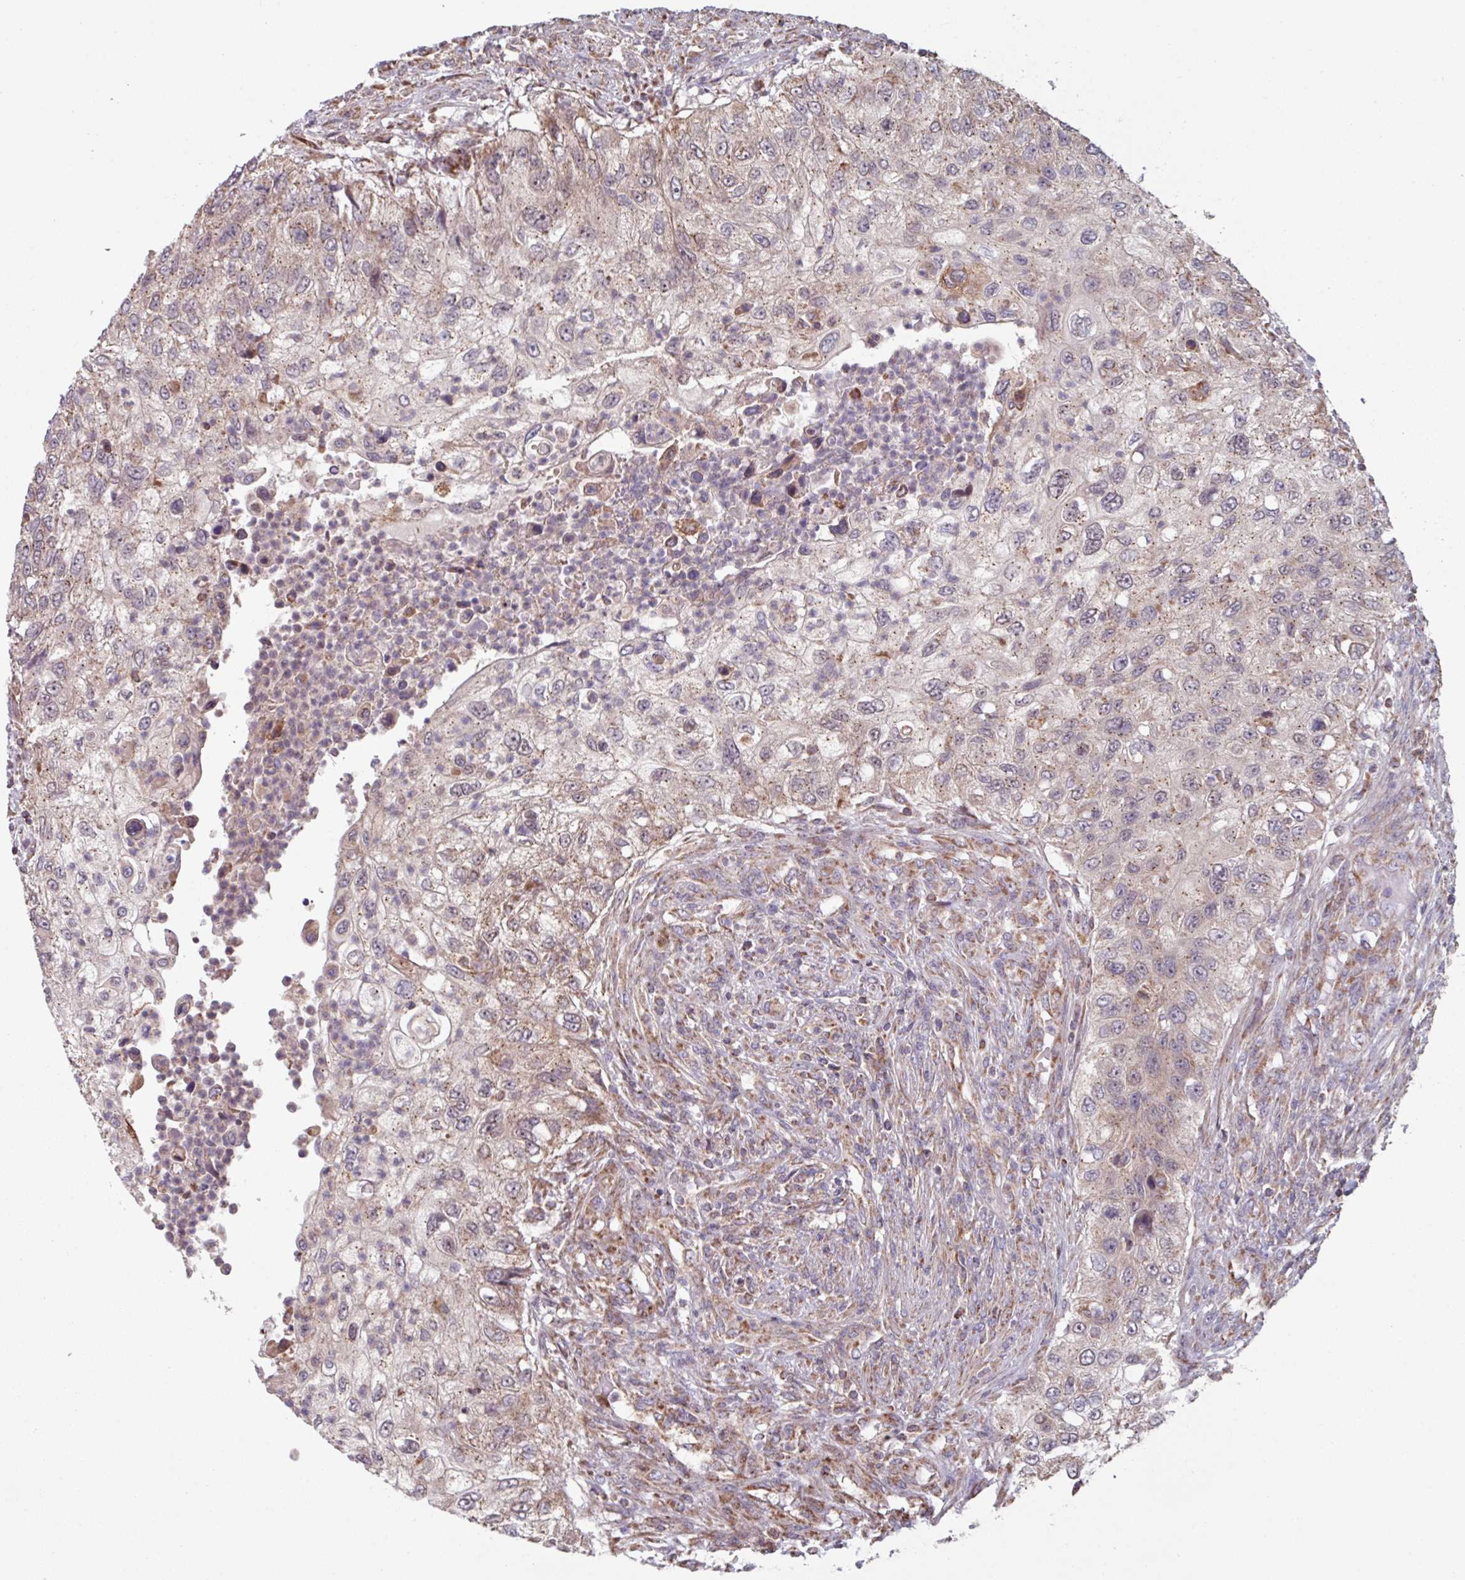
{"staining": {"intensity": "weak", "quantity": "25%-75%", "location": "cytoplasmic/membranous"}, "tissue": "urothelial cancer", "cell_type": "Tumor cells", "image_type": "cancer", "snomed": [{"axis": "morphology", "description": "Urothelial carcinoma, High grade"}, {"axis": "topography", "description": "Urinary bladder"}], "caption": "Immunohistochemistry (IHC) photomicrograph of urothelial cancer stained for a protein (brown), which exhibits low levels of weak cytoplasmic/membranous expression in approximately 25%-75% of tumor cells.", "gene": "COX7C", "patient": {"sex": "female", "age": 60}}